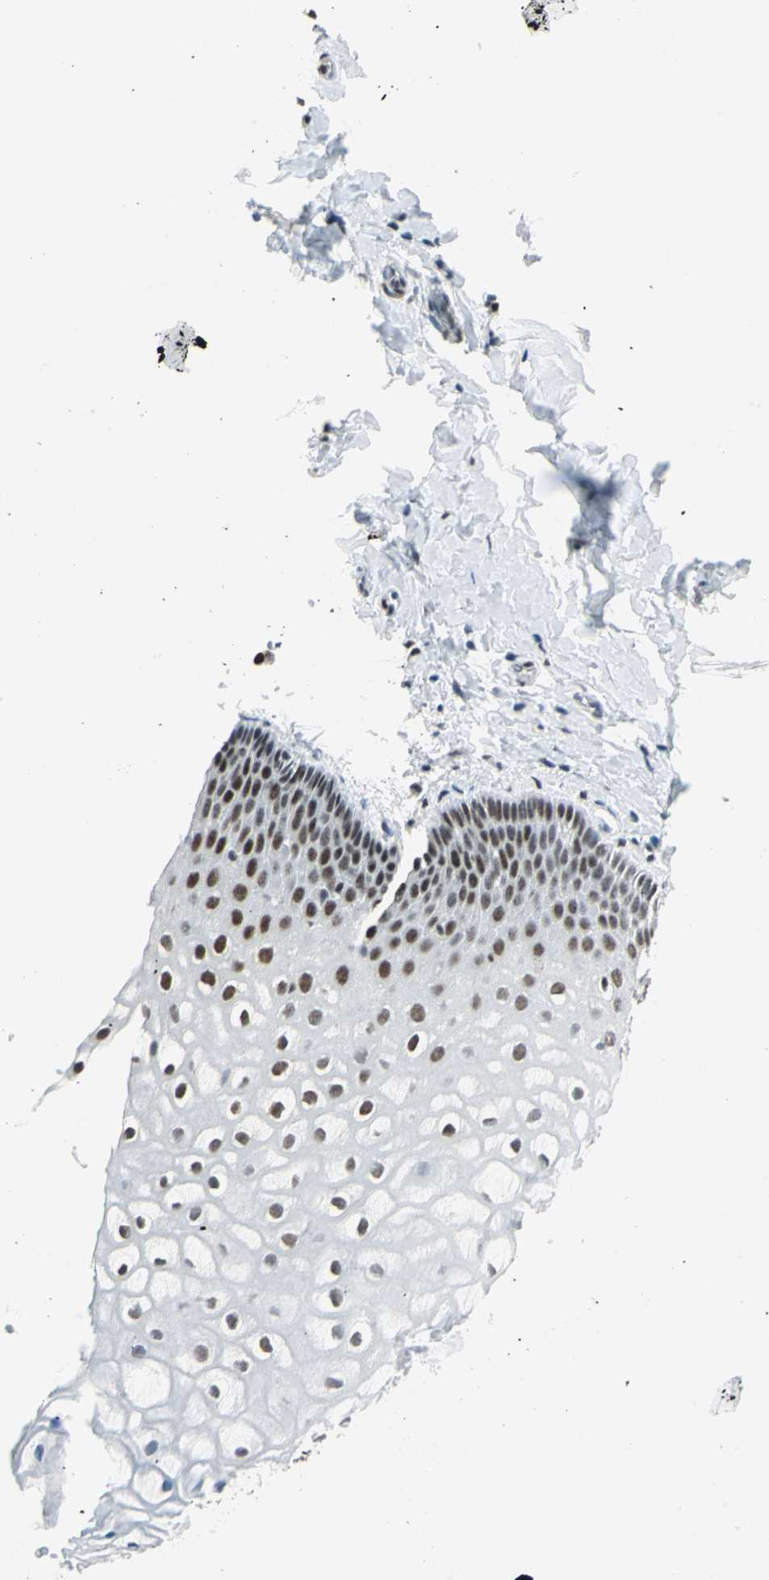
{"staining": {"intensity": "strong", "quantity": ">75%", "location": "nuclear"}, "tissue": "vagina", "cell_type": "Squamous epithelial cells", "image_type": "normal", "snomed": [{"axis": "morphology", "description": "Normal tissue, NOS"}, {"axis": "topography", "description": "Soft tissue"}, {"axis": "topography", "description": "Vagina"}], "caption": "Immunohistochemistry image of benign human vagina stained for a protein (brown), which displays high levels of strong nuclear positivity in approximately >75% of squamous epithelial cells.", "gene": "ADNP", "patient": {"sex": "female", "age": 61}}